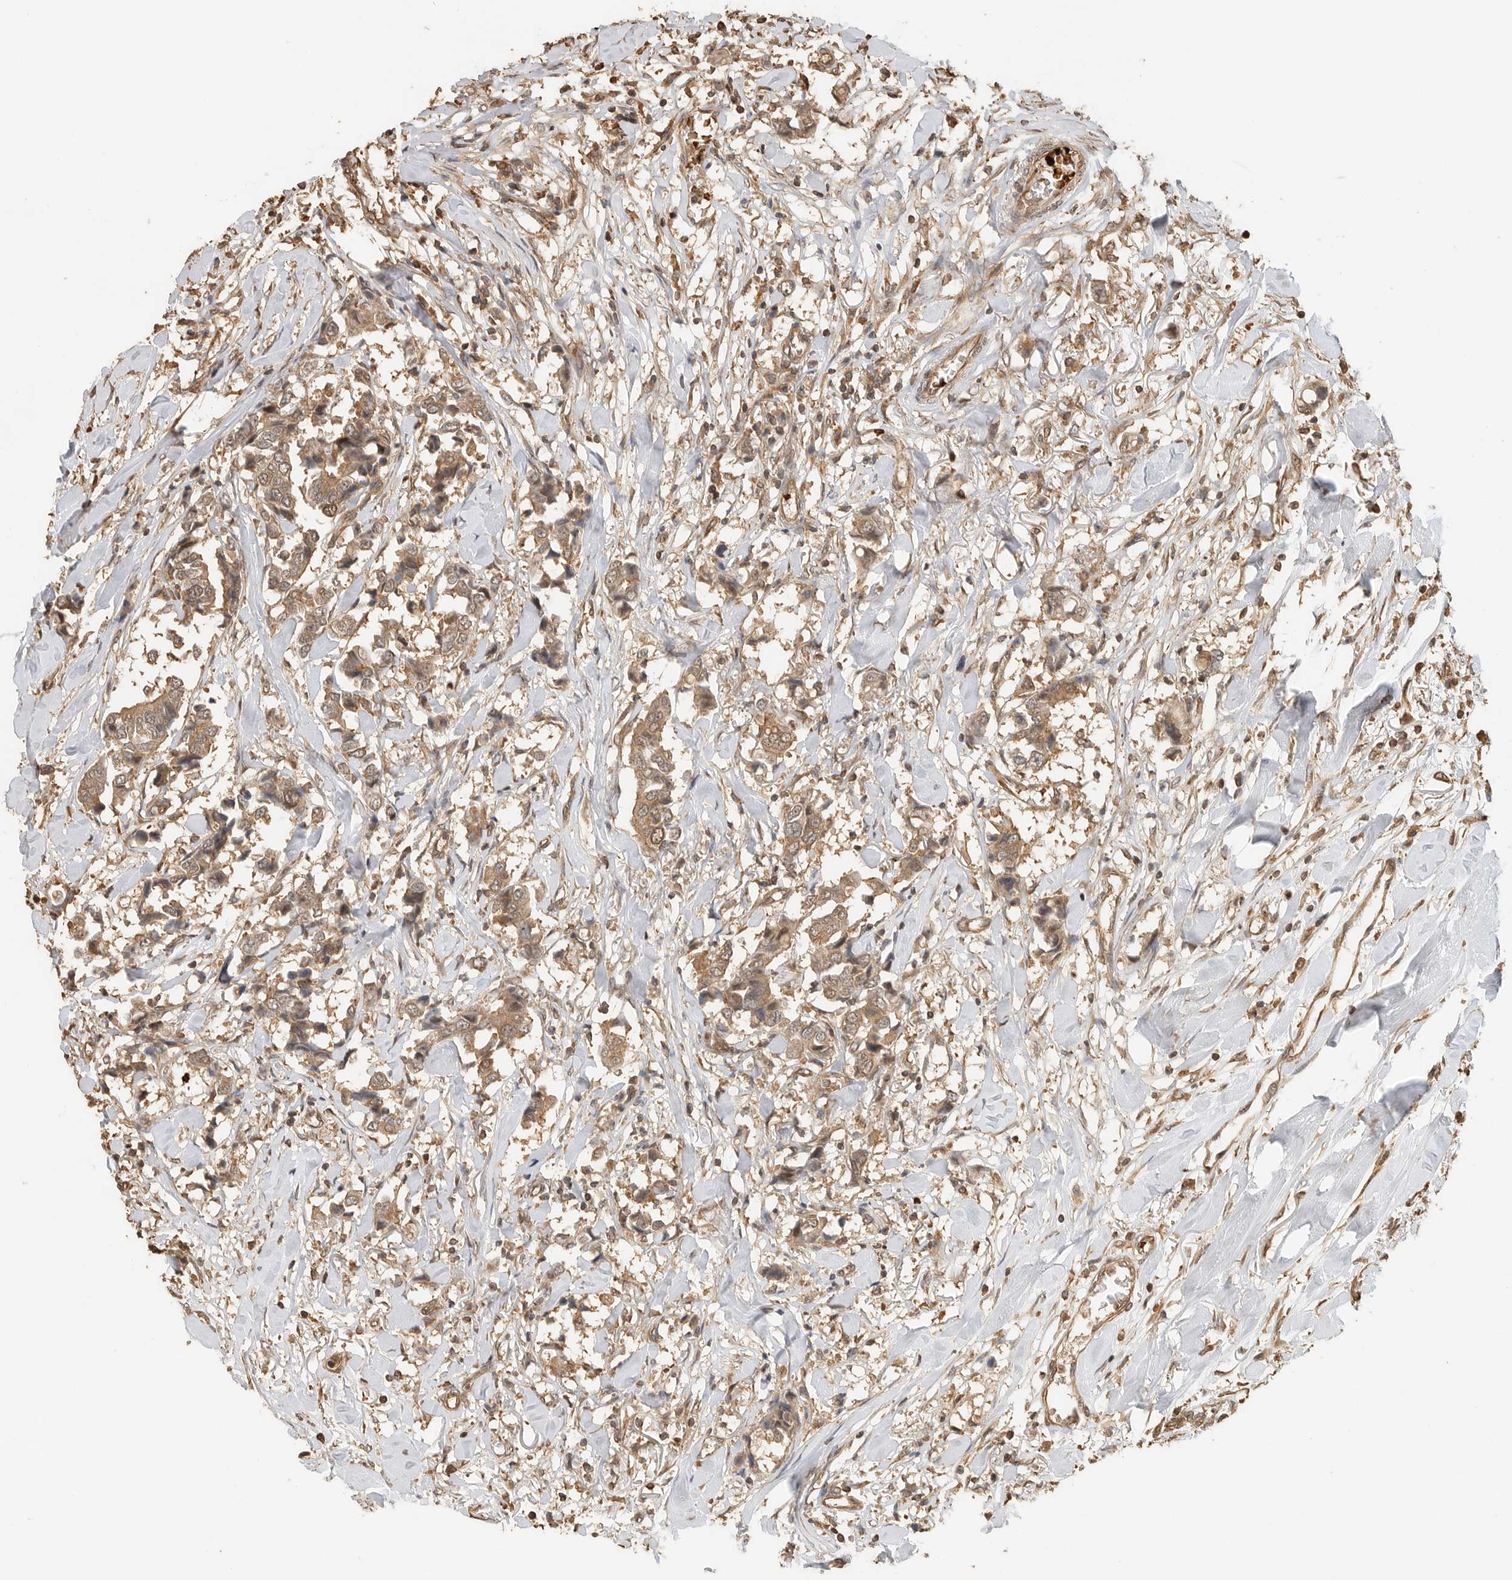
{"staining": {"intensity": "moderate", "quantity": ">75%", "location": "cytoplasmic/membranous"}, "tissue": "breast cancer", "cell_type": "Tumor cells", "image_type": "cancer", "snomed": [{"axis": "morphology", "description": "Duct carcinoma"}, {"axis": "topography", "description": "Breast"}], "caption": "The immunohistochemical stain highlights moderate cytoplasmic/membranous positivity in tumor cells of invasive ductal carcinoma (breast) tissue.", "gene": "OTUD6B", "patient": {"sex": "female", "age": 80}}